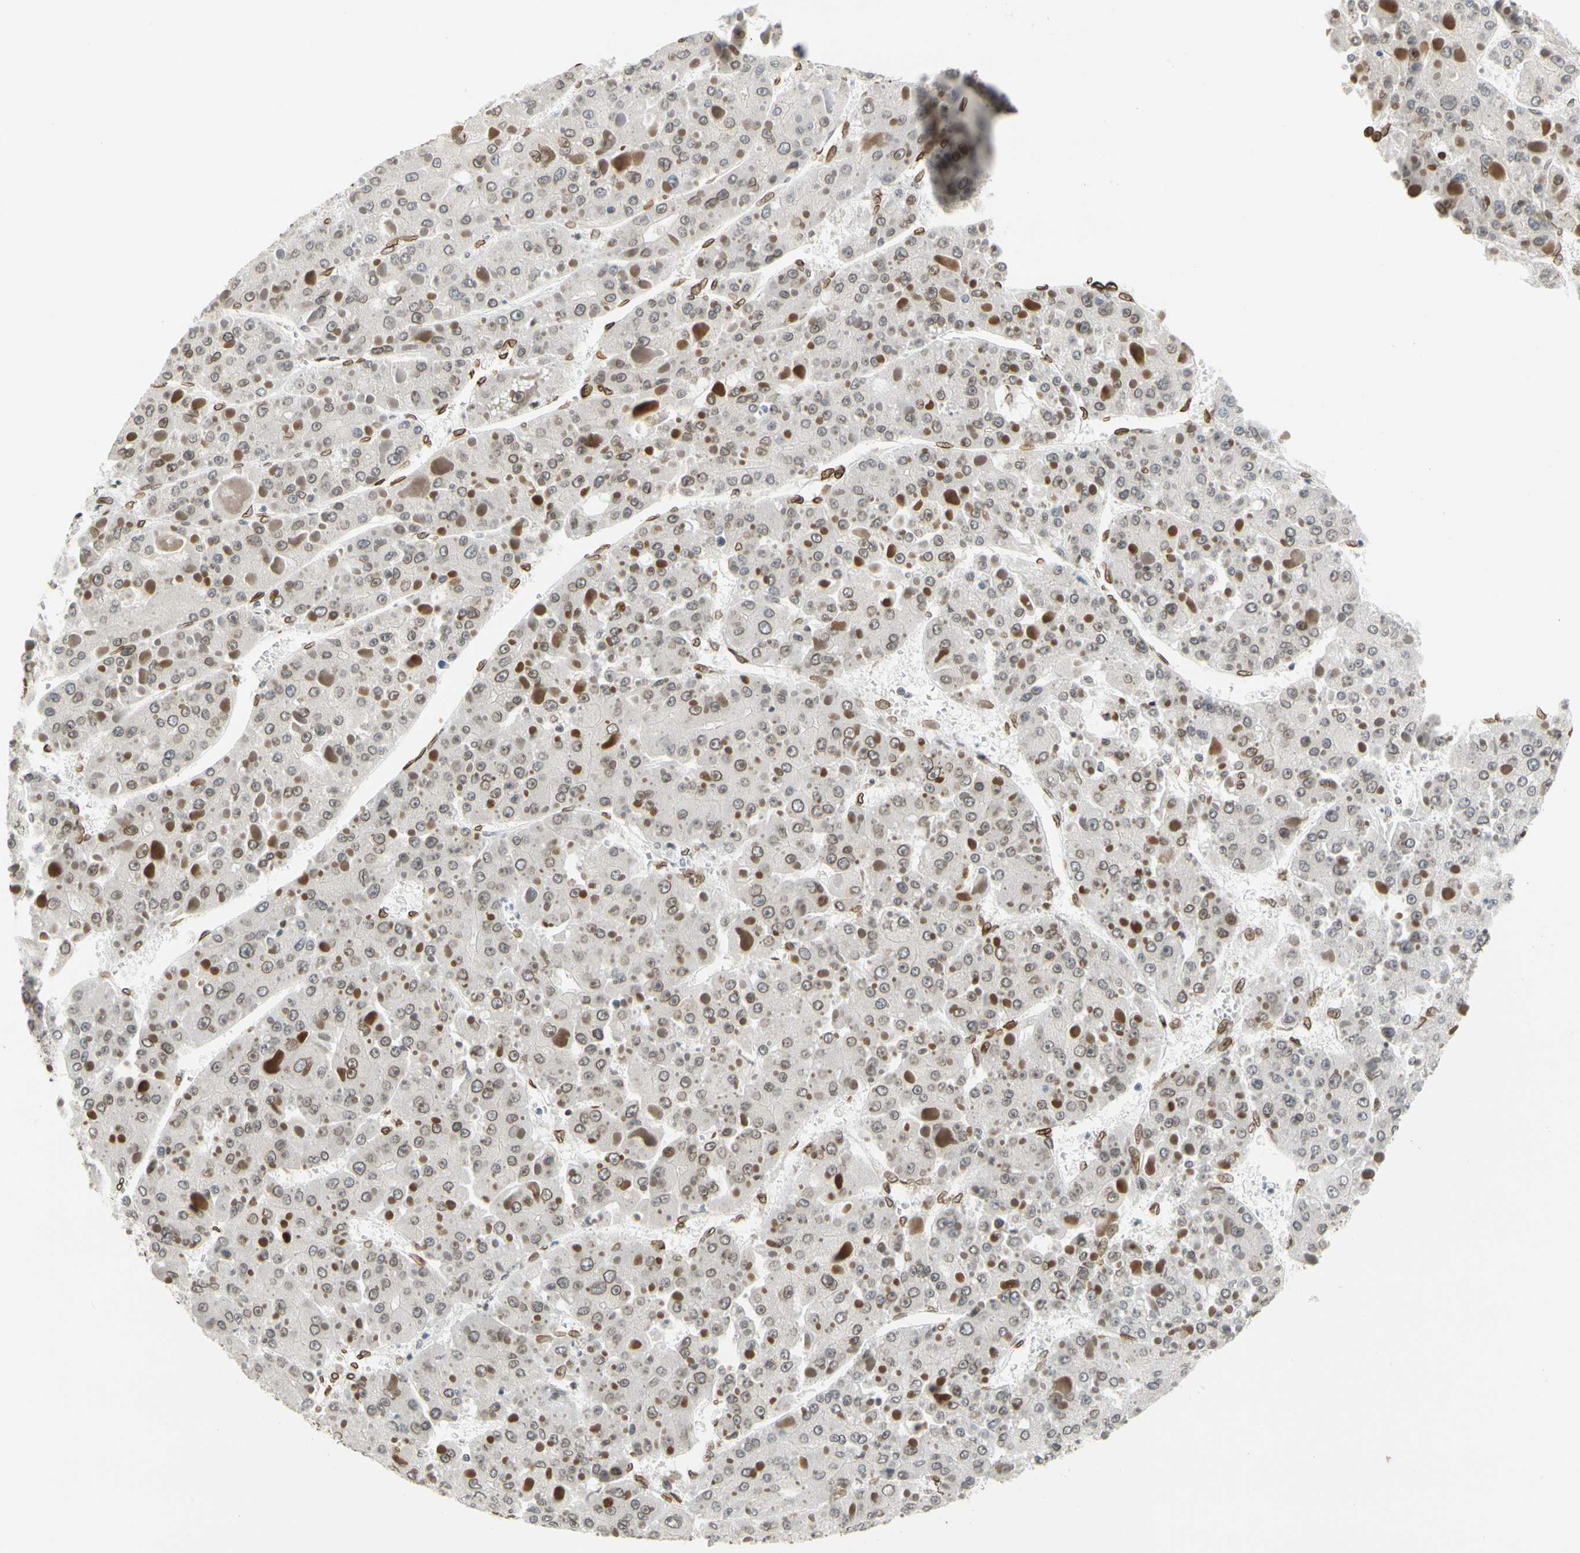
{"staining": {"intensity": "moderate", "quantity": ">75%", "location": "cytoplasmic/membranous,nuclear"}, "tissue": "liver cancer", "cell_type": "Tumor cells", "image_type": "cancer", "snomed": [{"axis": "morphology", "description": "Carcinoma, Hepatocellular, NOS"}, {"axis": "topography", "description": "Liver"}], "caption": "This is a micrograph of immunohistochemistry (IHC) staining of hepatocellular carcinoma (liver), which shows moderate staining in the cytoplasmic/membranous and nuclear of tumor cells.", "gene": "SUN1", "patient": {"sex": "female", "age": 73}}